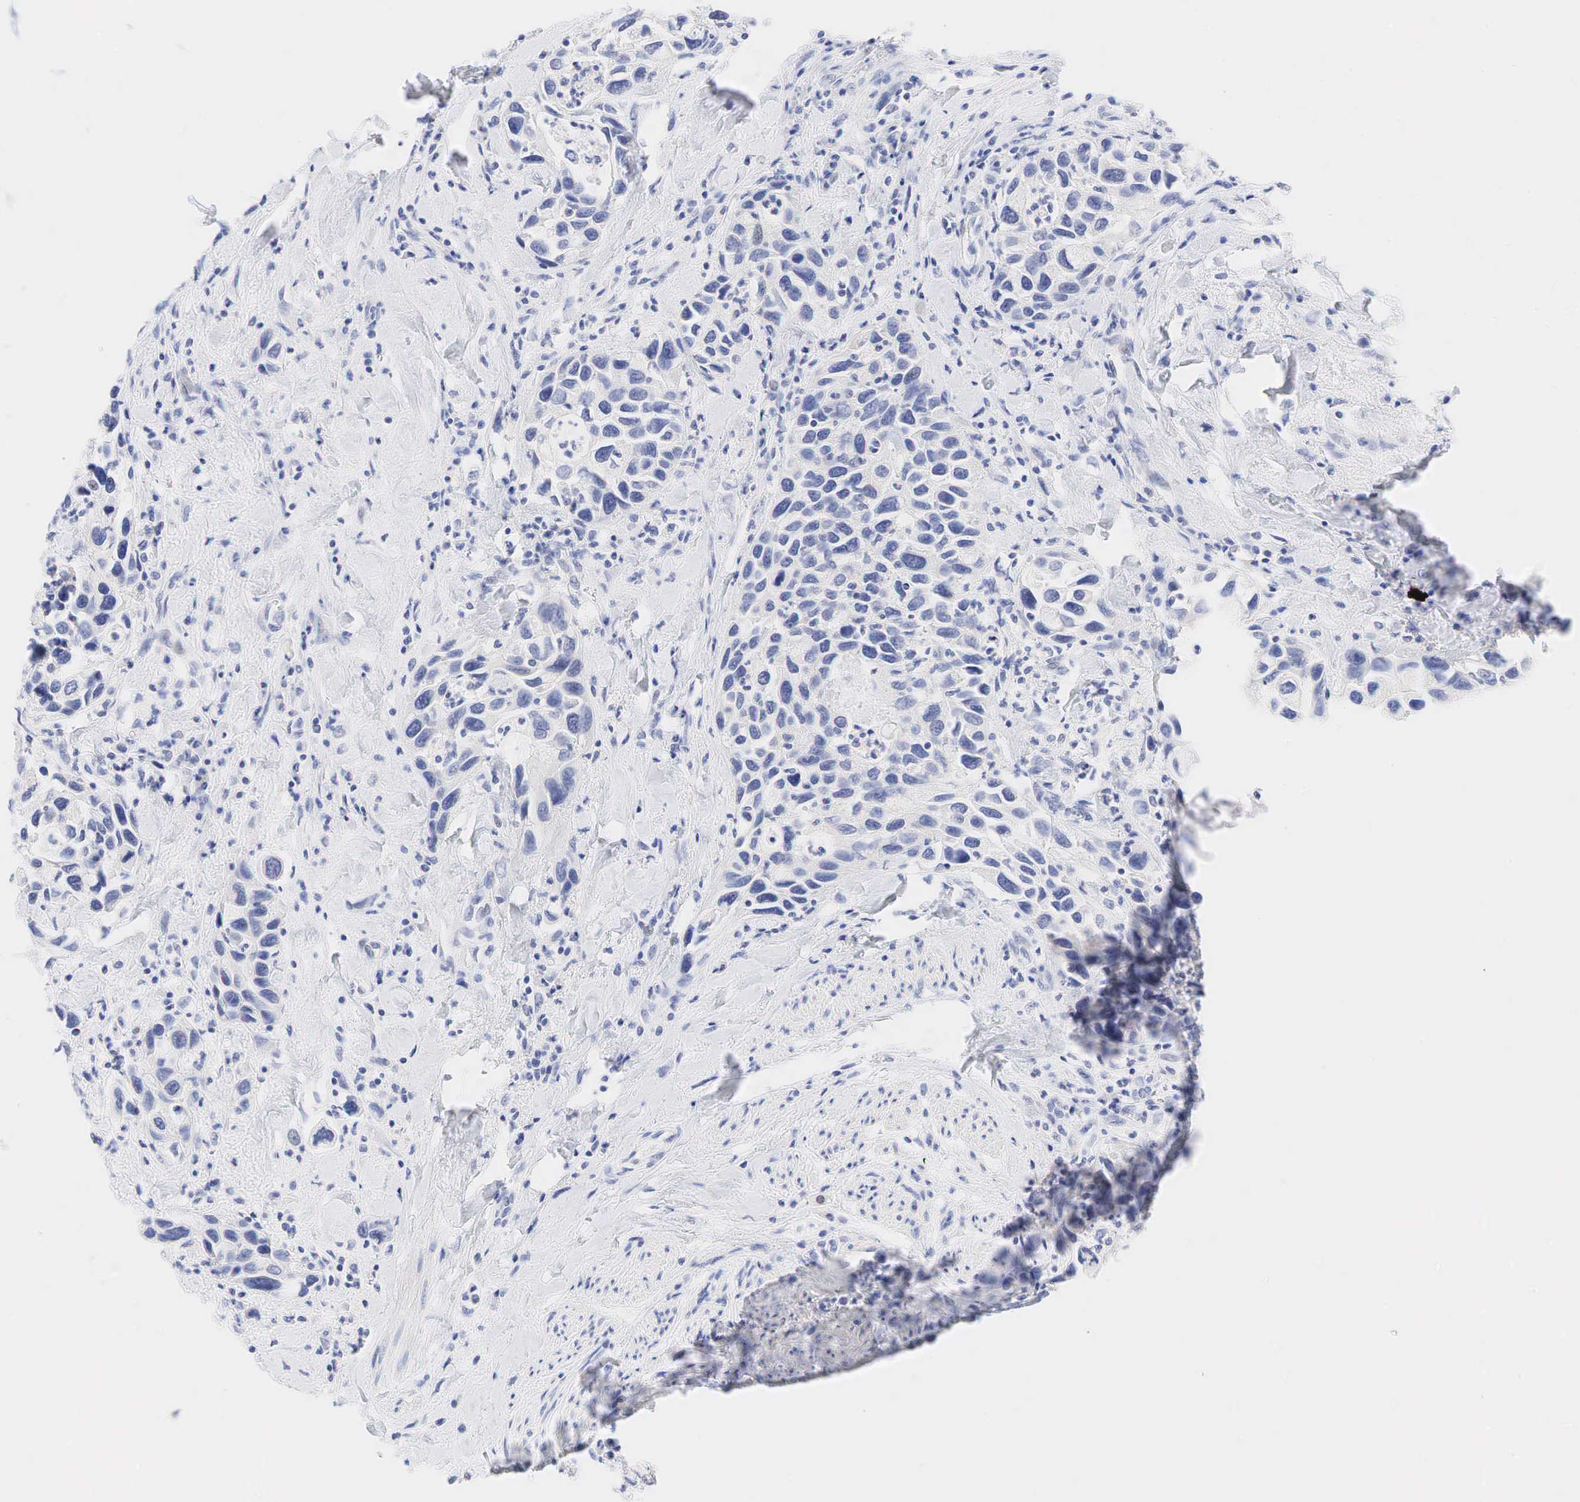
{"staining": {"intensity": "negative", "quantity": "none", "location": "none"}, "tissue": "urothelial cancer", "cell_type": "Tumor cells", "image_type": "cancer", "snomed": [{"axis": "morphology", "description": "Urothelial carcinoma, High grade"}, {"axis": "topography", "description": "Urinary bladder"}], "caption": "Immunohistochemical staining of human high-grade urothelial carcinoma demonstrates no significant expression in tumor cells. (Immunohistochemistry, brightfield microscopy, high magnification).", "gene": "AR", "patient": {"sex": "male", "age": 66}}